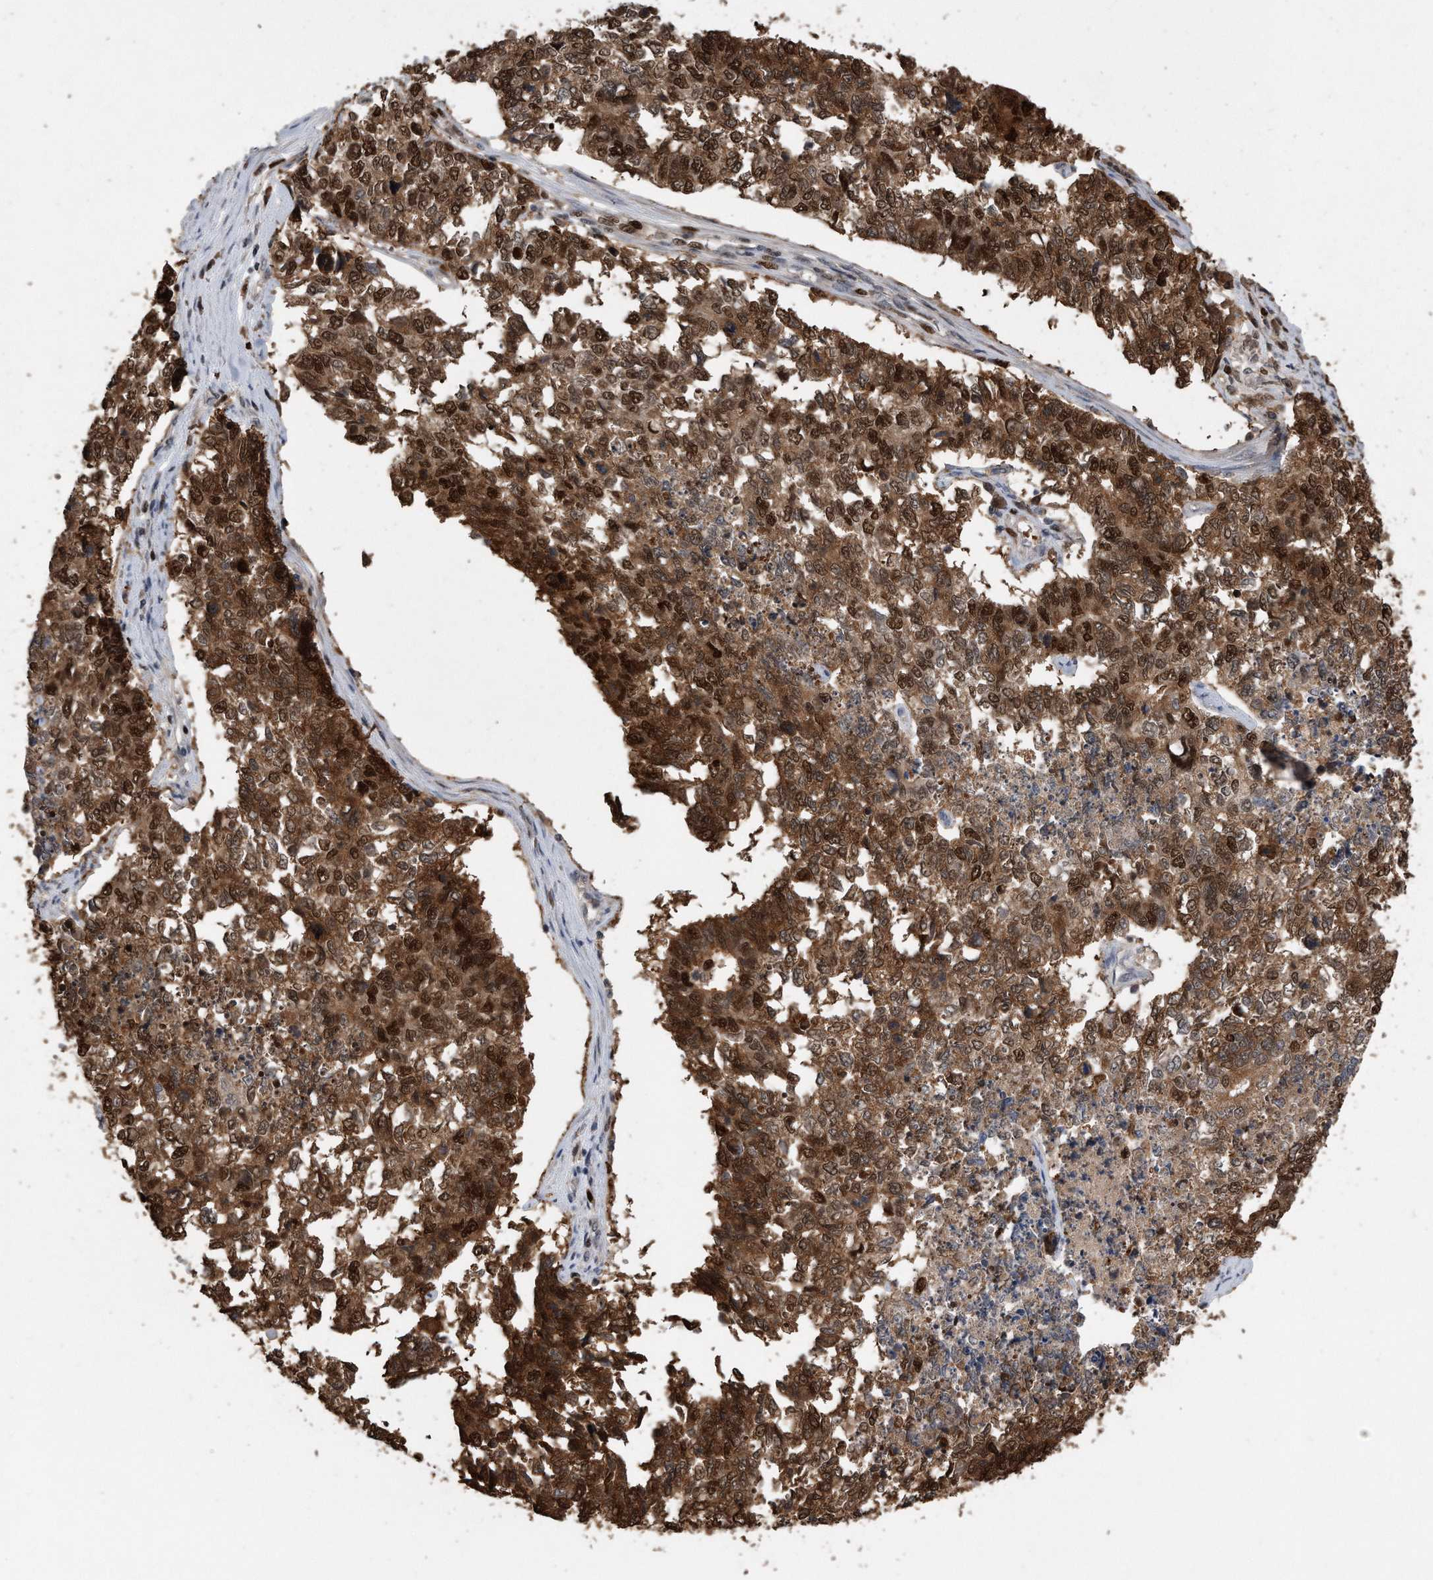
{"staining": {"intensity": "strong", "quantity": ">75%", "location": "cytoplasmic/membranous,nuclear"}, "tissue": "cervical cancer", "cell_type": "Tumor cells", "image_type": "cancer", "snomed": [{"axis": "morphology", "description": "Squamous cell carcinoma, NOS"}, {"axis": "topography", "description": "Cervix"}], "caption": "Immunohistochemical staining of human cervical squamous cell carcinoma exhibits strong cytoplasmic/membranous and nuclear protein staining in about >75% of tumor cells.", "gene": "PCNA", "patient": {"sex": "female", "age": 63}}